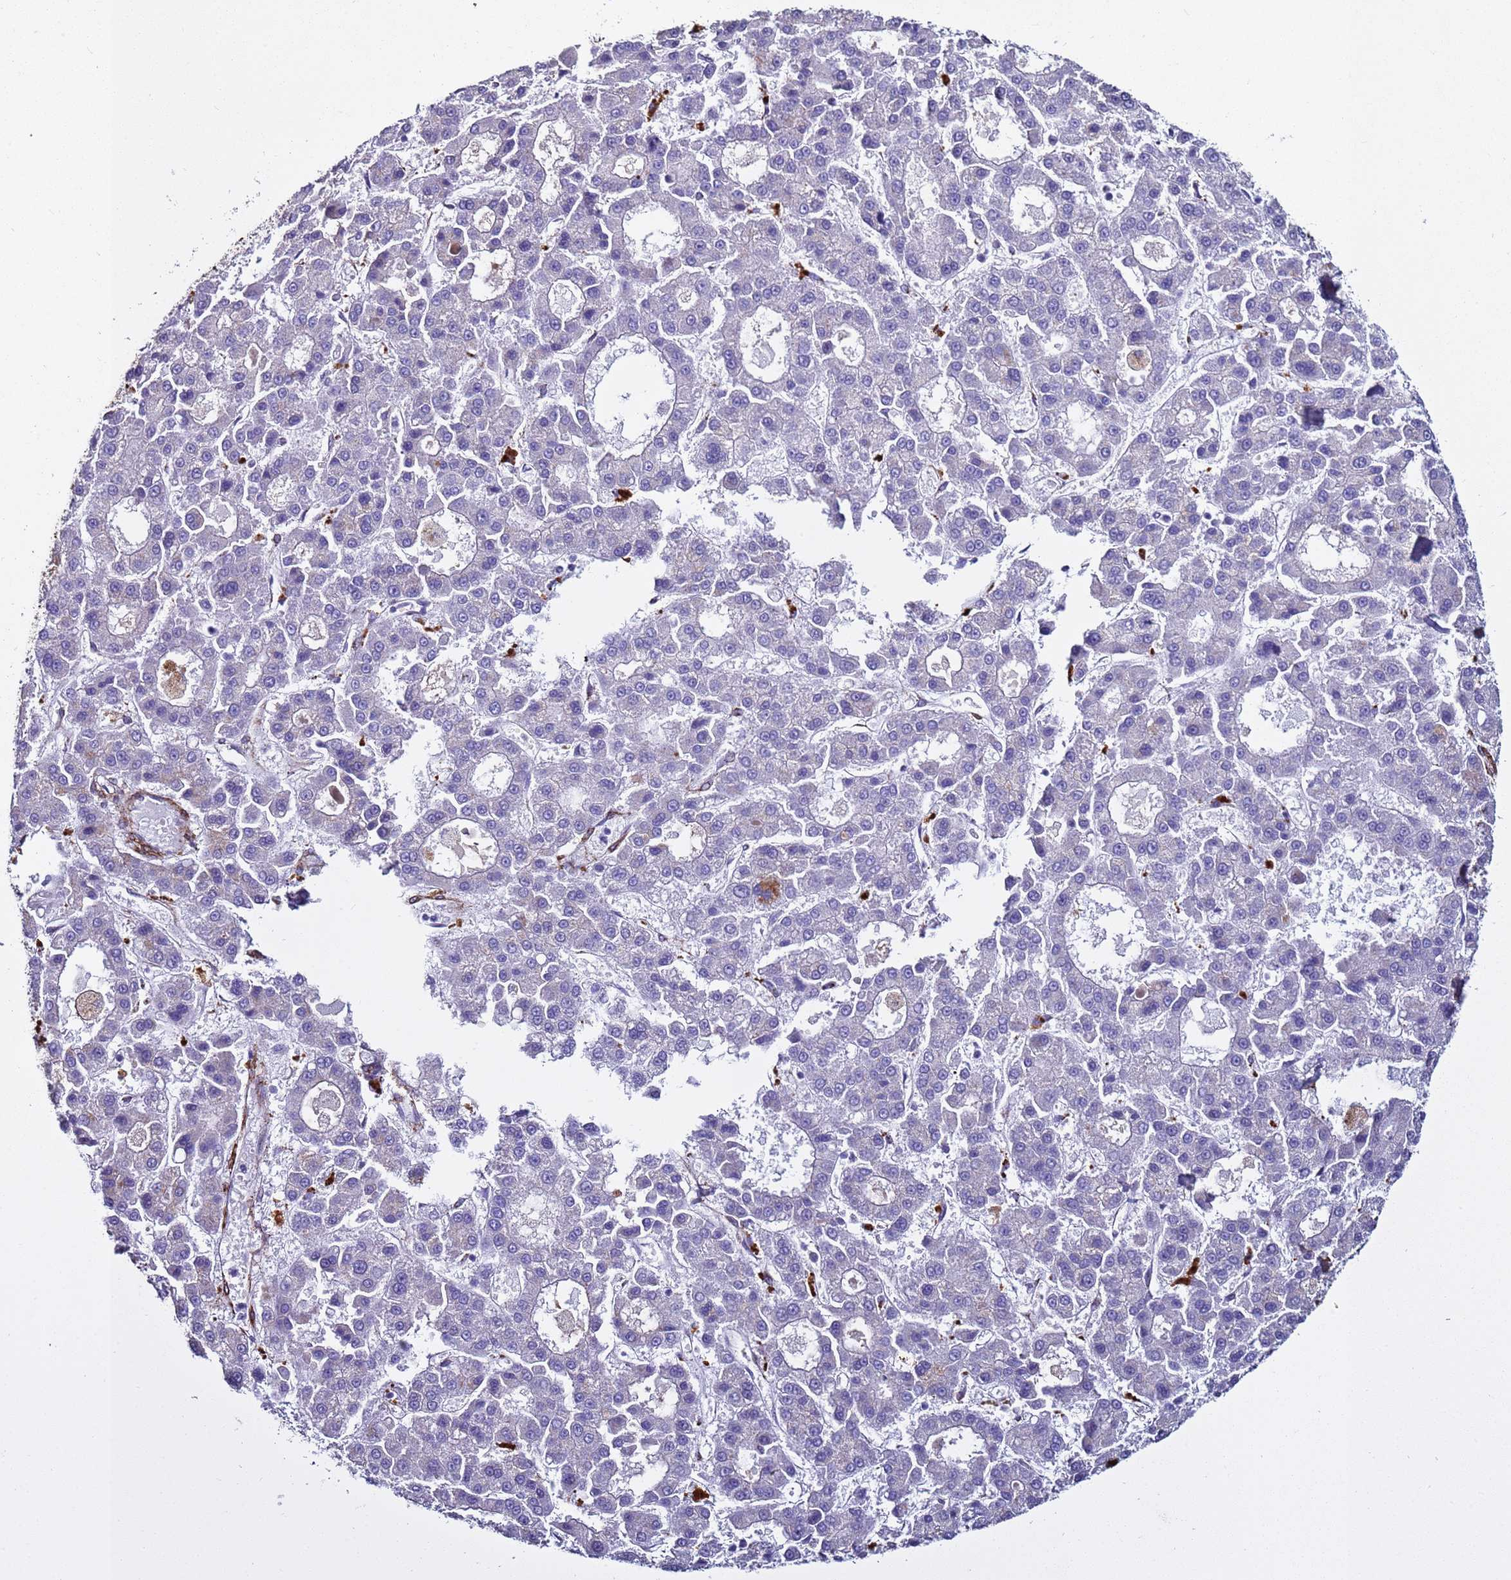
{"staining": {"intensity": "negative", "quantity": "none", "location": "none"}, "tissue": "liver cancer", "cell_type": "Tumor cells", "image_type": "cancer", "snomed": [{"axis": "morphology", "description": "Carcinoma, Hepatocellular, NOS"}, {"axis": "topography", "description": "Liver"}], "caption": "The photomicrograph reveals no staining of tumor cells in liver cancer (hepatocellular carcinoma).", "gene": "RABL2B", "patient": {"sex": "male", "age": 70}}